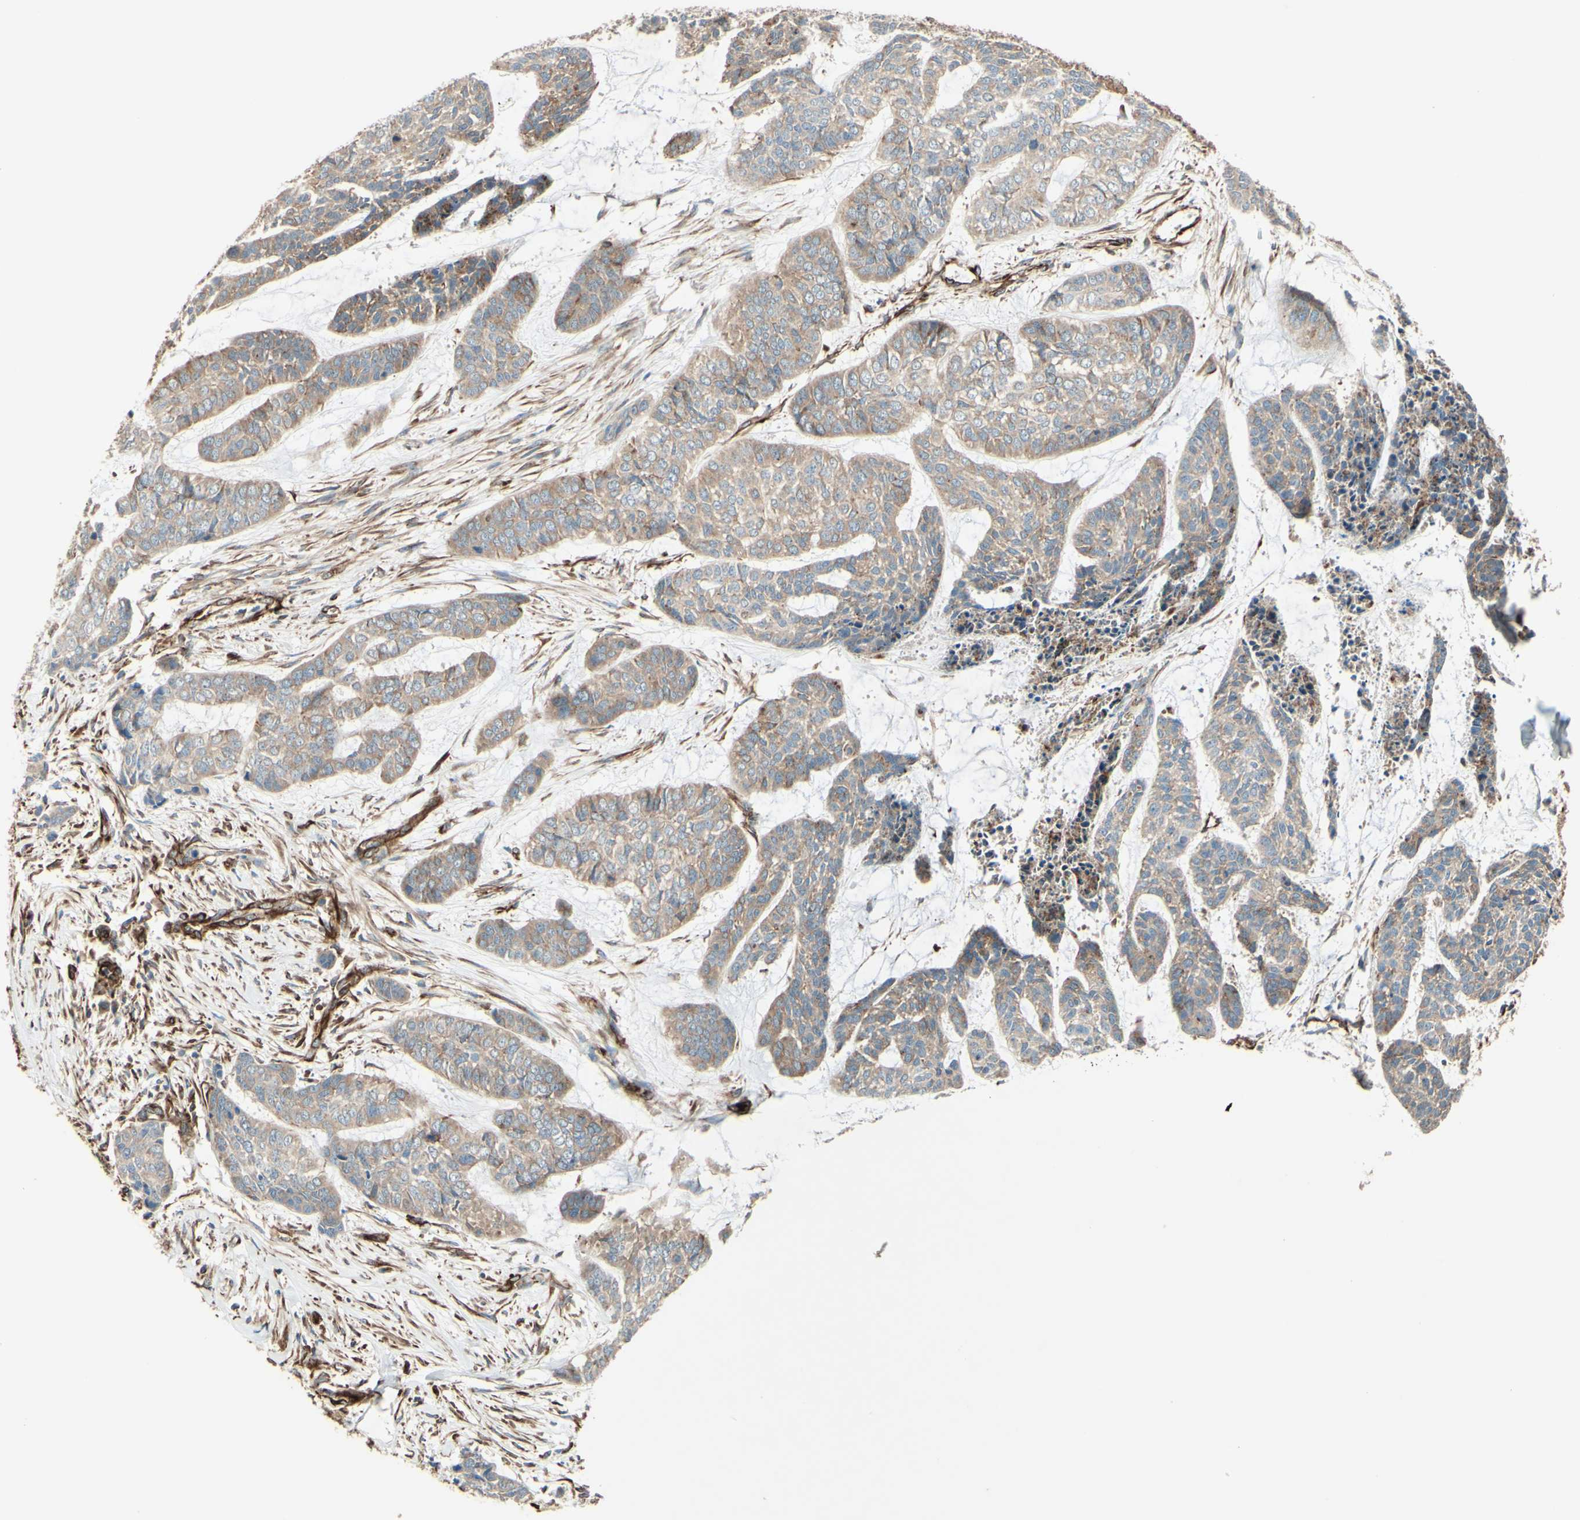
{"staining": {"intensity": "weak", "quantity": "25%-75%", "location": "cytoplasmic/membranous"}, "tissue": "skin cancer", "cell_type": "Tumor cells", "image_type": "cancer", "snomed": [{"axis": "morphology", "description": "Basal cell carcinoma"}, {"axis": "topography", "description": "Skin"}], "caption": "Basal cell carcinoma (skin) stained for a protein (brown) exhibits weak cytoplasmic/membranous positive positivity in about 25%-75% of tumor cells.", "gene": "TRAF2", "patient": {"sex": "female", "age": 64}}